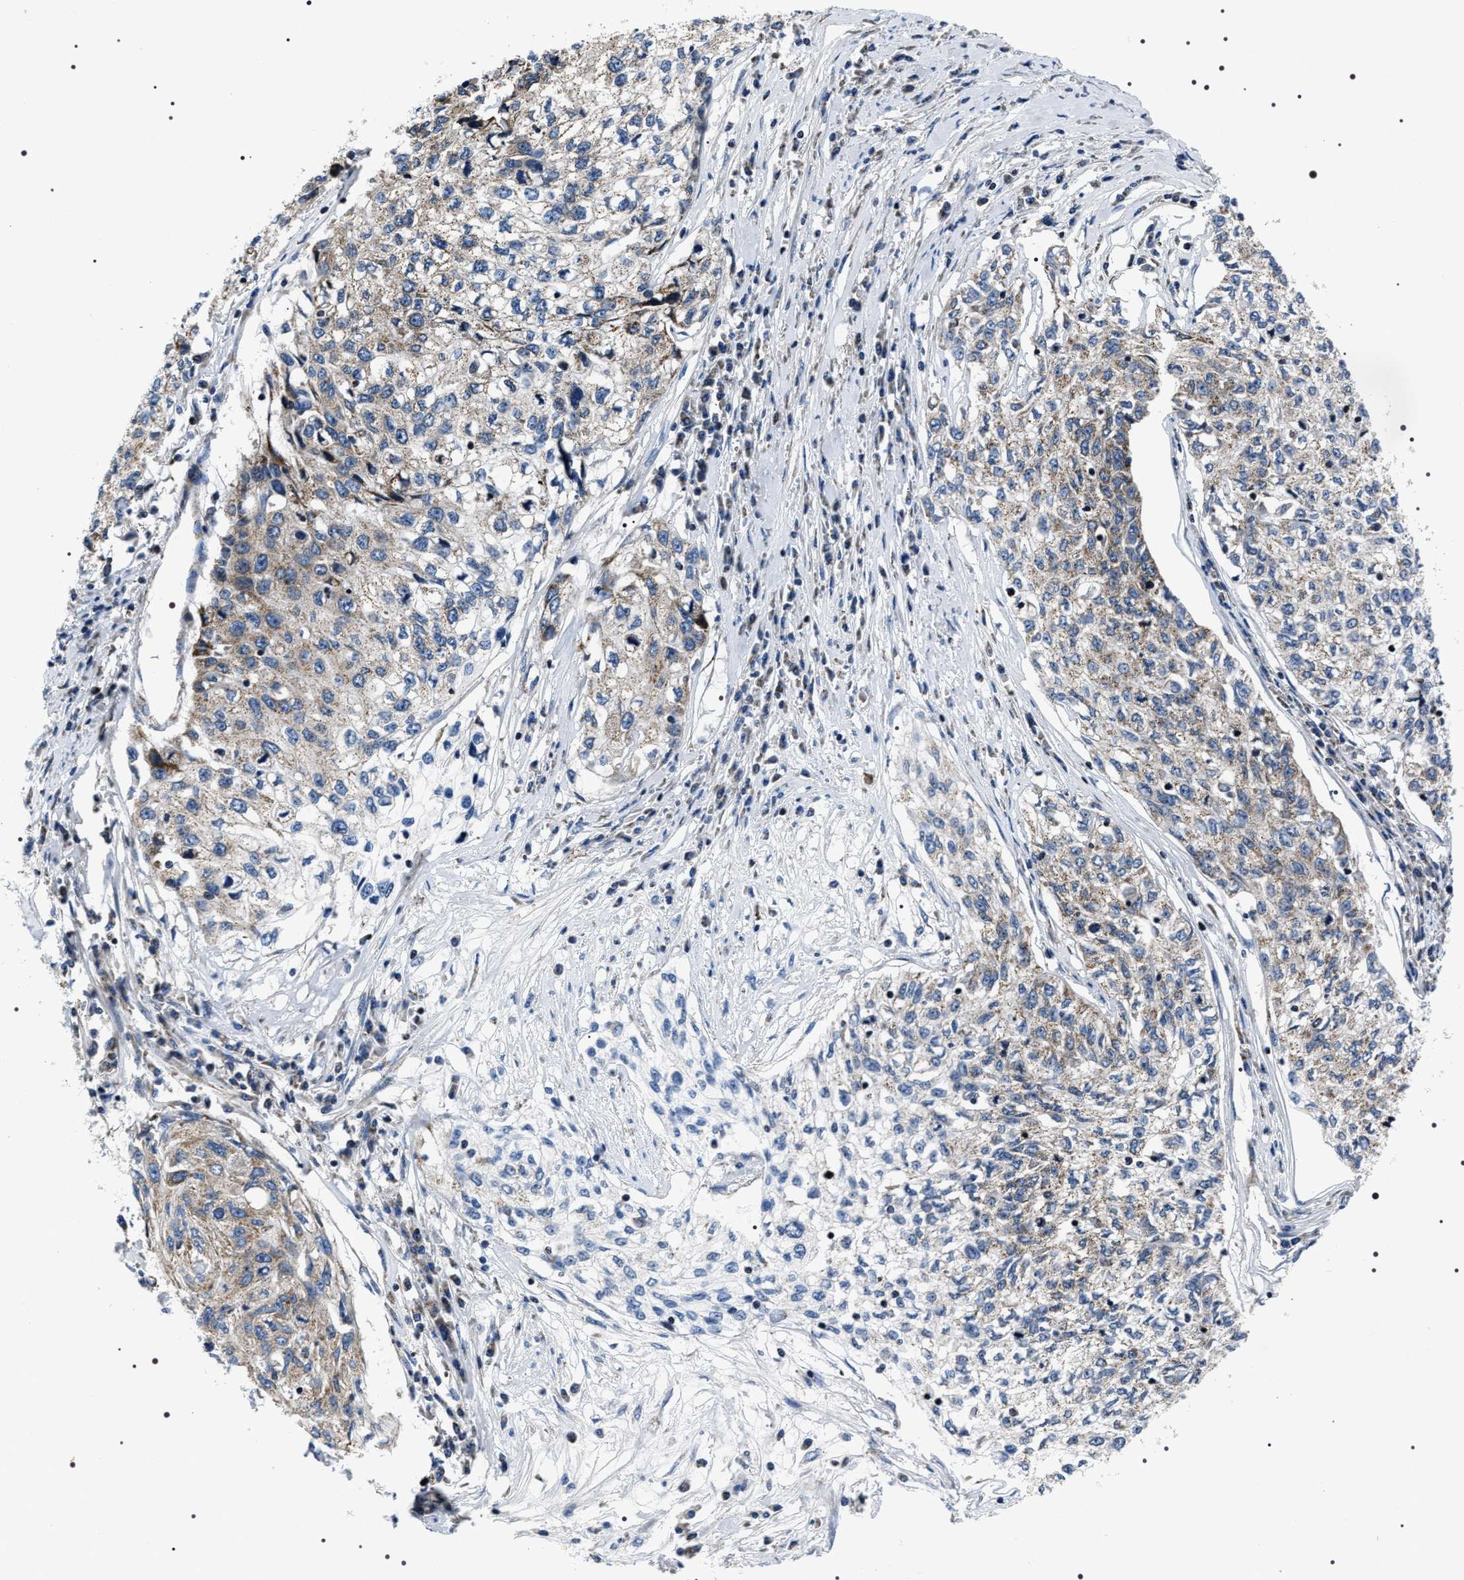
{"staining": {"intensity": "weak", "quantity": "25%-75%", "location": "cytoplasmic/membranous"}, "tissue": "cervical cancer", "cell_type": "Tumor cells", "image_type": "cancer", "snomed": [{"axis": "morphology", "description": "Squamous cell carcinoma, NOS"}, {"axis": "topography", "description": "Cervix"}], "caption": "This is a histology image of immunohistochemistry staining of cervical cancer (squamous cell carcinoma), which shows weak expression in the cytoplasmic/membranous of tumor cells.", "gene": "NTMT1", "patient": {"sex": "female", "age": 57}}